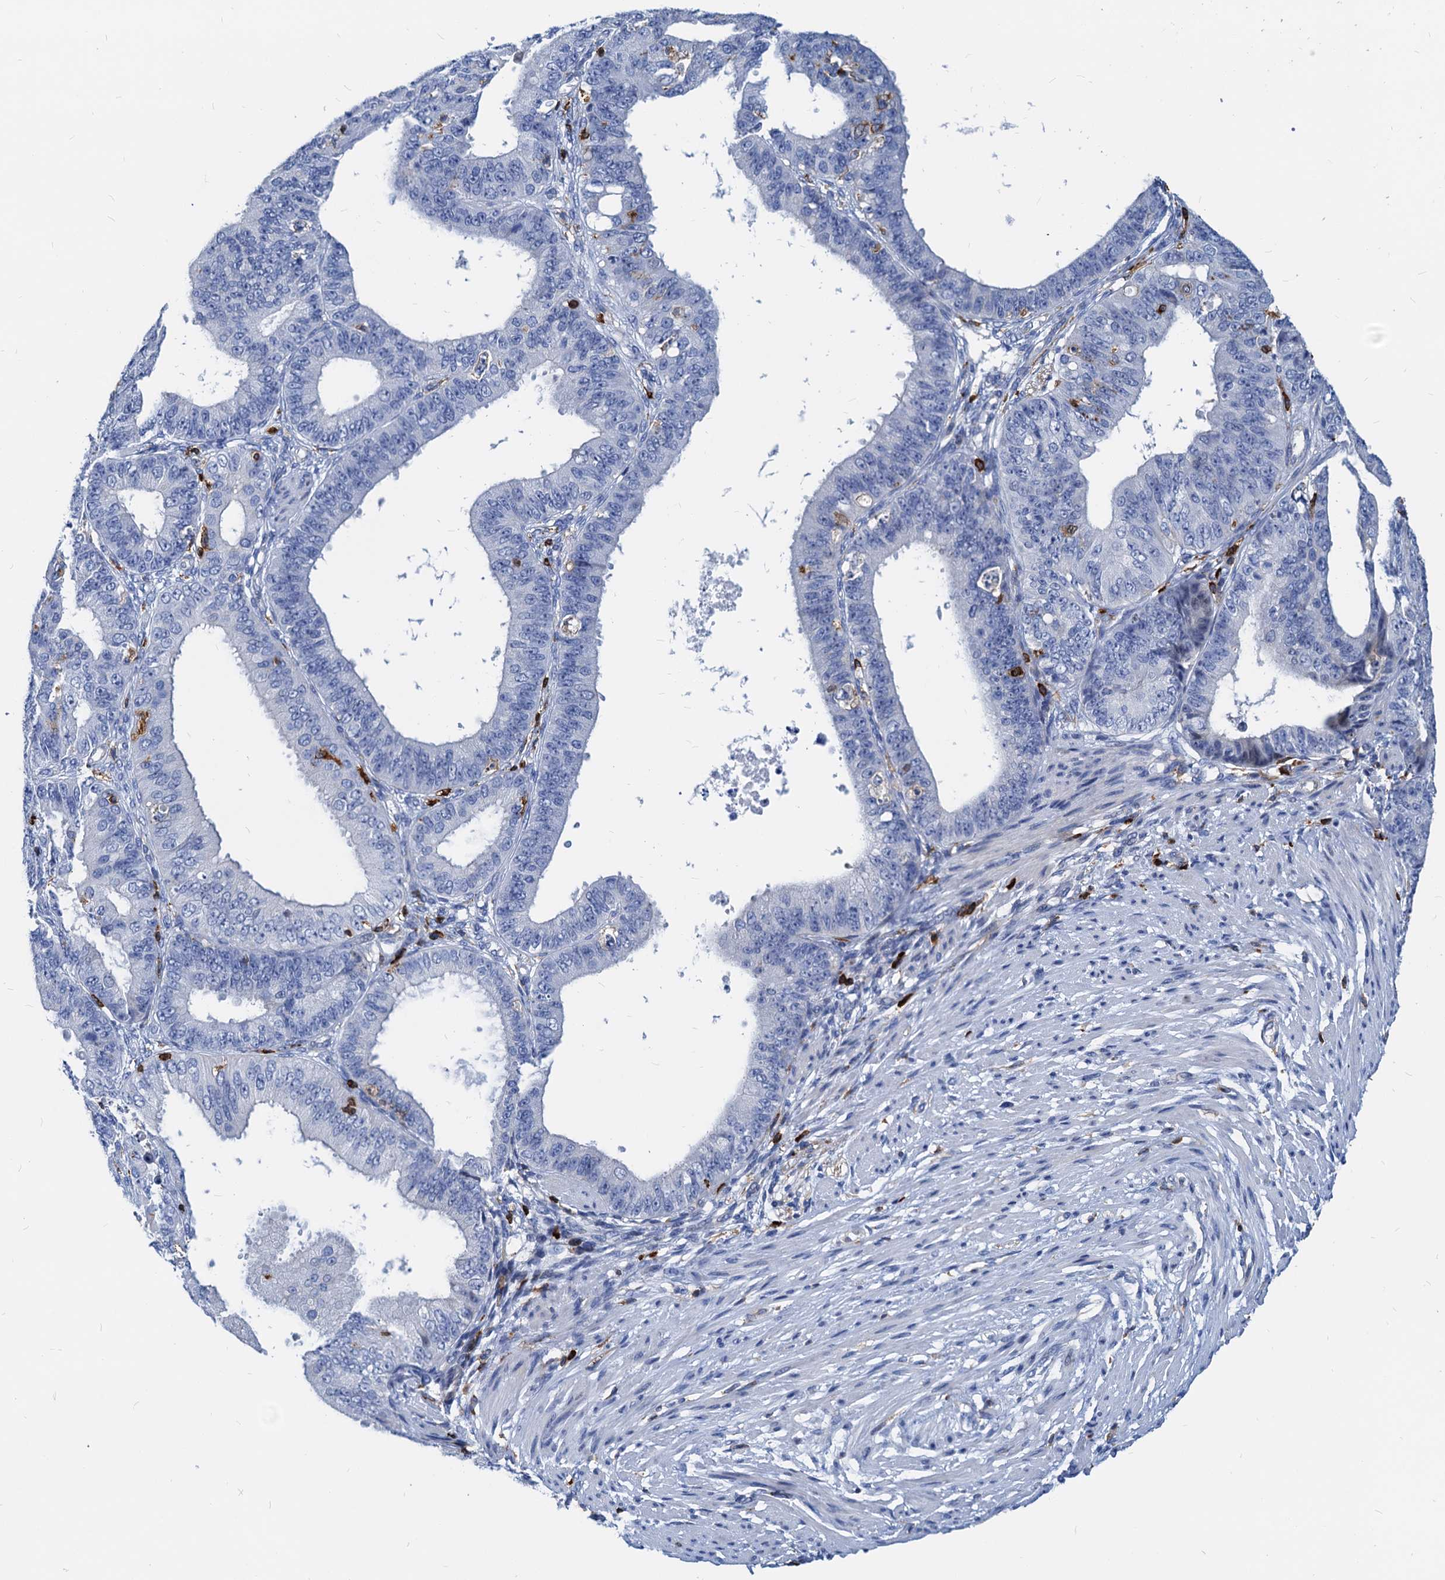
{"staining": {"intensity": "negative", "quantity": "none", "location": "none"}, "tissue": "ovarian cancer", "cell_type": "Tumor cells", "image_type": "cancer", "snomed": [{"axis": "morphology", "description": "Carcinoma, endometroid"}, {"axis": "topography", "description": "Appendix"}, {"axis": "topography", "description": "Ovary"}], "caption": "Endometroid carcinoma (ovarian) was stained to show a protein in brown. There is no significant positivity in tumor cells.", "gene": "LCP2", "patient": {"sex": "female", "age": 42}}